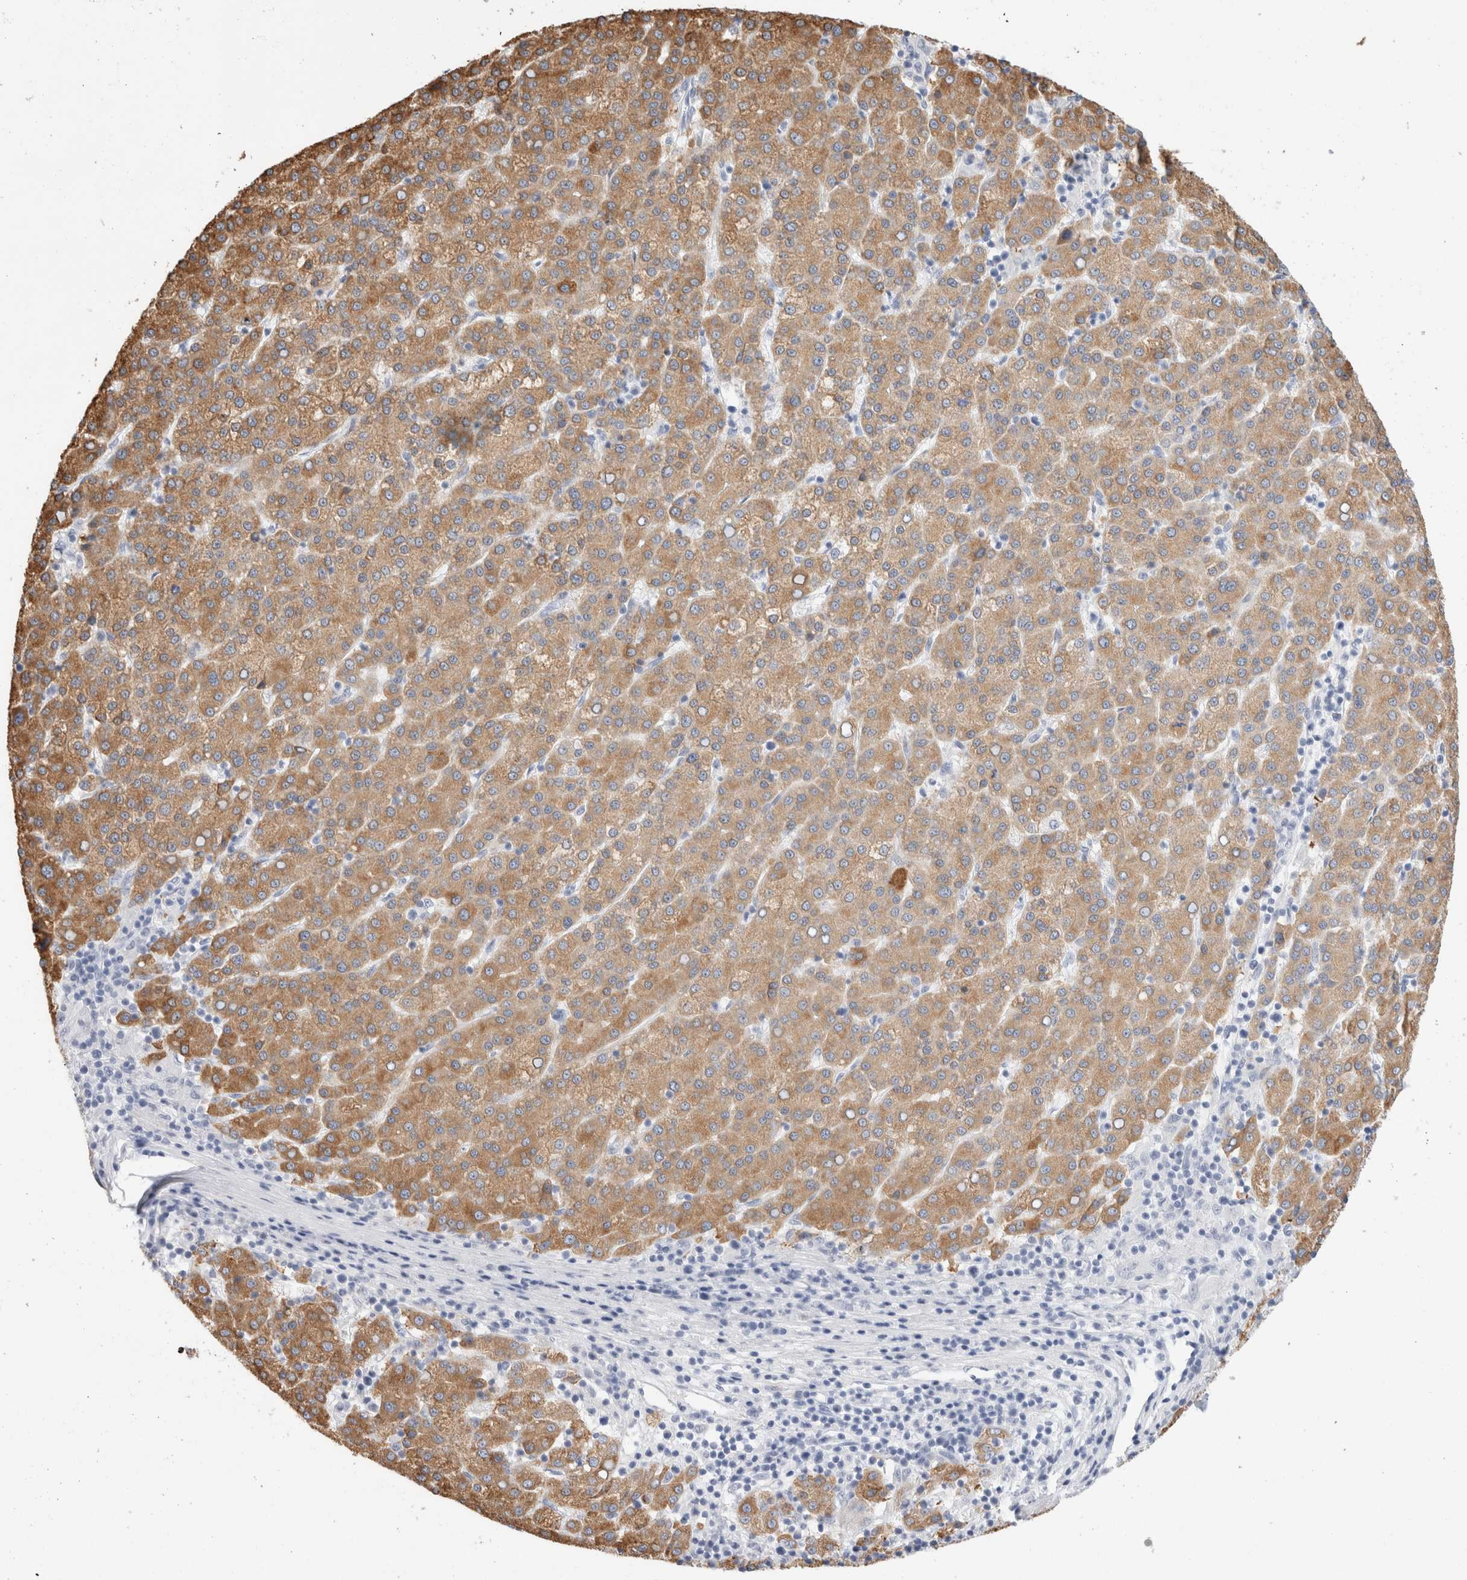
{"staining": {"intensity": "moderate", "quantity": ">75%", "location": "cytoplasmic/membranous"}, "tissue": "liver cancer", "cell_type": "Tumor cells", "image_type": "cancer", "snomed": [{"axis": "morphology", "description": "Carcinoma, Hepatocellular, NOS"}, {"axis": "topography", "description": "Liver"}], "caption": "Protein expression by IHC shows moderate cytoplasmic/membranous staining in approximately >75% of tumor cells in liver hepatocellular carcinoma.", "gene": "MUC15", "patient": {"sex": "female", "age": 58}}